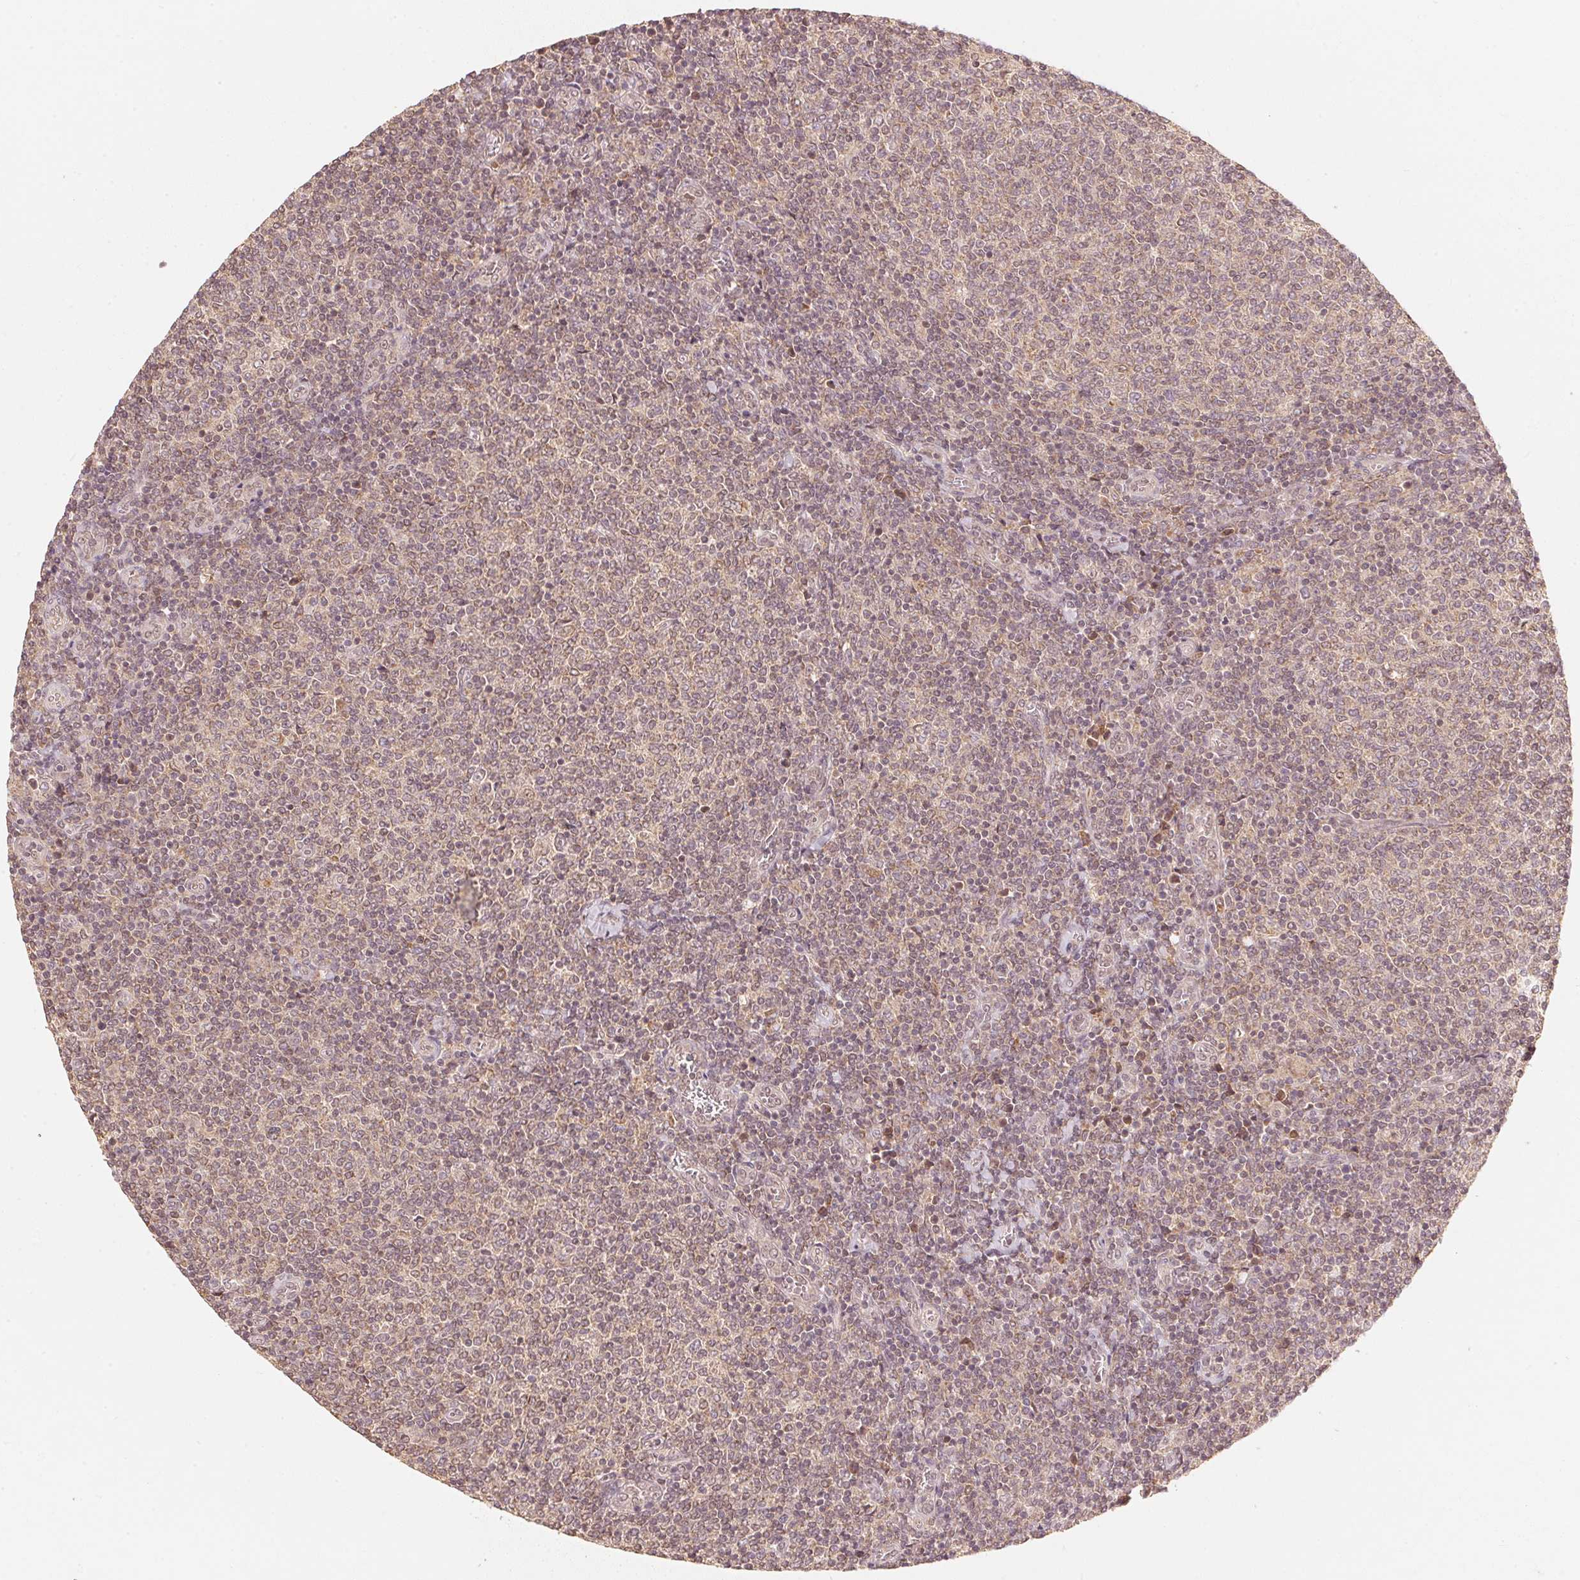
{"staining": {"intensity": "weak", "quantity": ">75%", "location": "cytoplasmic/membranous"}, "tissue": "lymphoma", "cell_type": "Tumor cells", "image_type": "cancer", "snomed": [{"axis": "morphology", "description": "Malignant lymphoma, non-Hodgkin's type, Low grade"}, {"axis": "topography", "description": "Lymph node"}], "caption": "Protein analysis of low-grade malignant lymphoma, non-Hodgkin's type tissue demonstrates weak cytoplasmic/membranous expression in approximately >75% of tumor cells.", "gene": "C2orf73", "patient": {"sex": "male", "age": 52}}